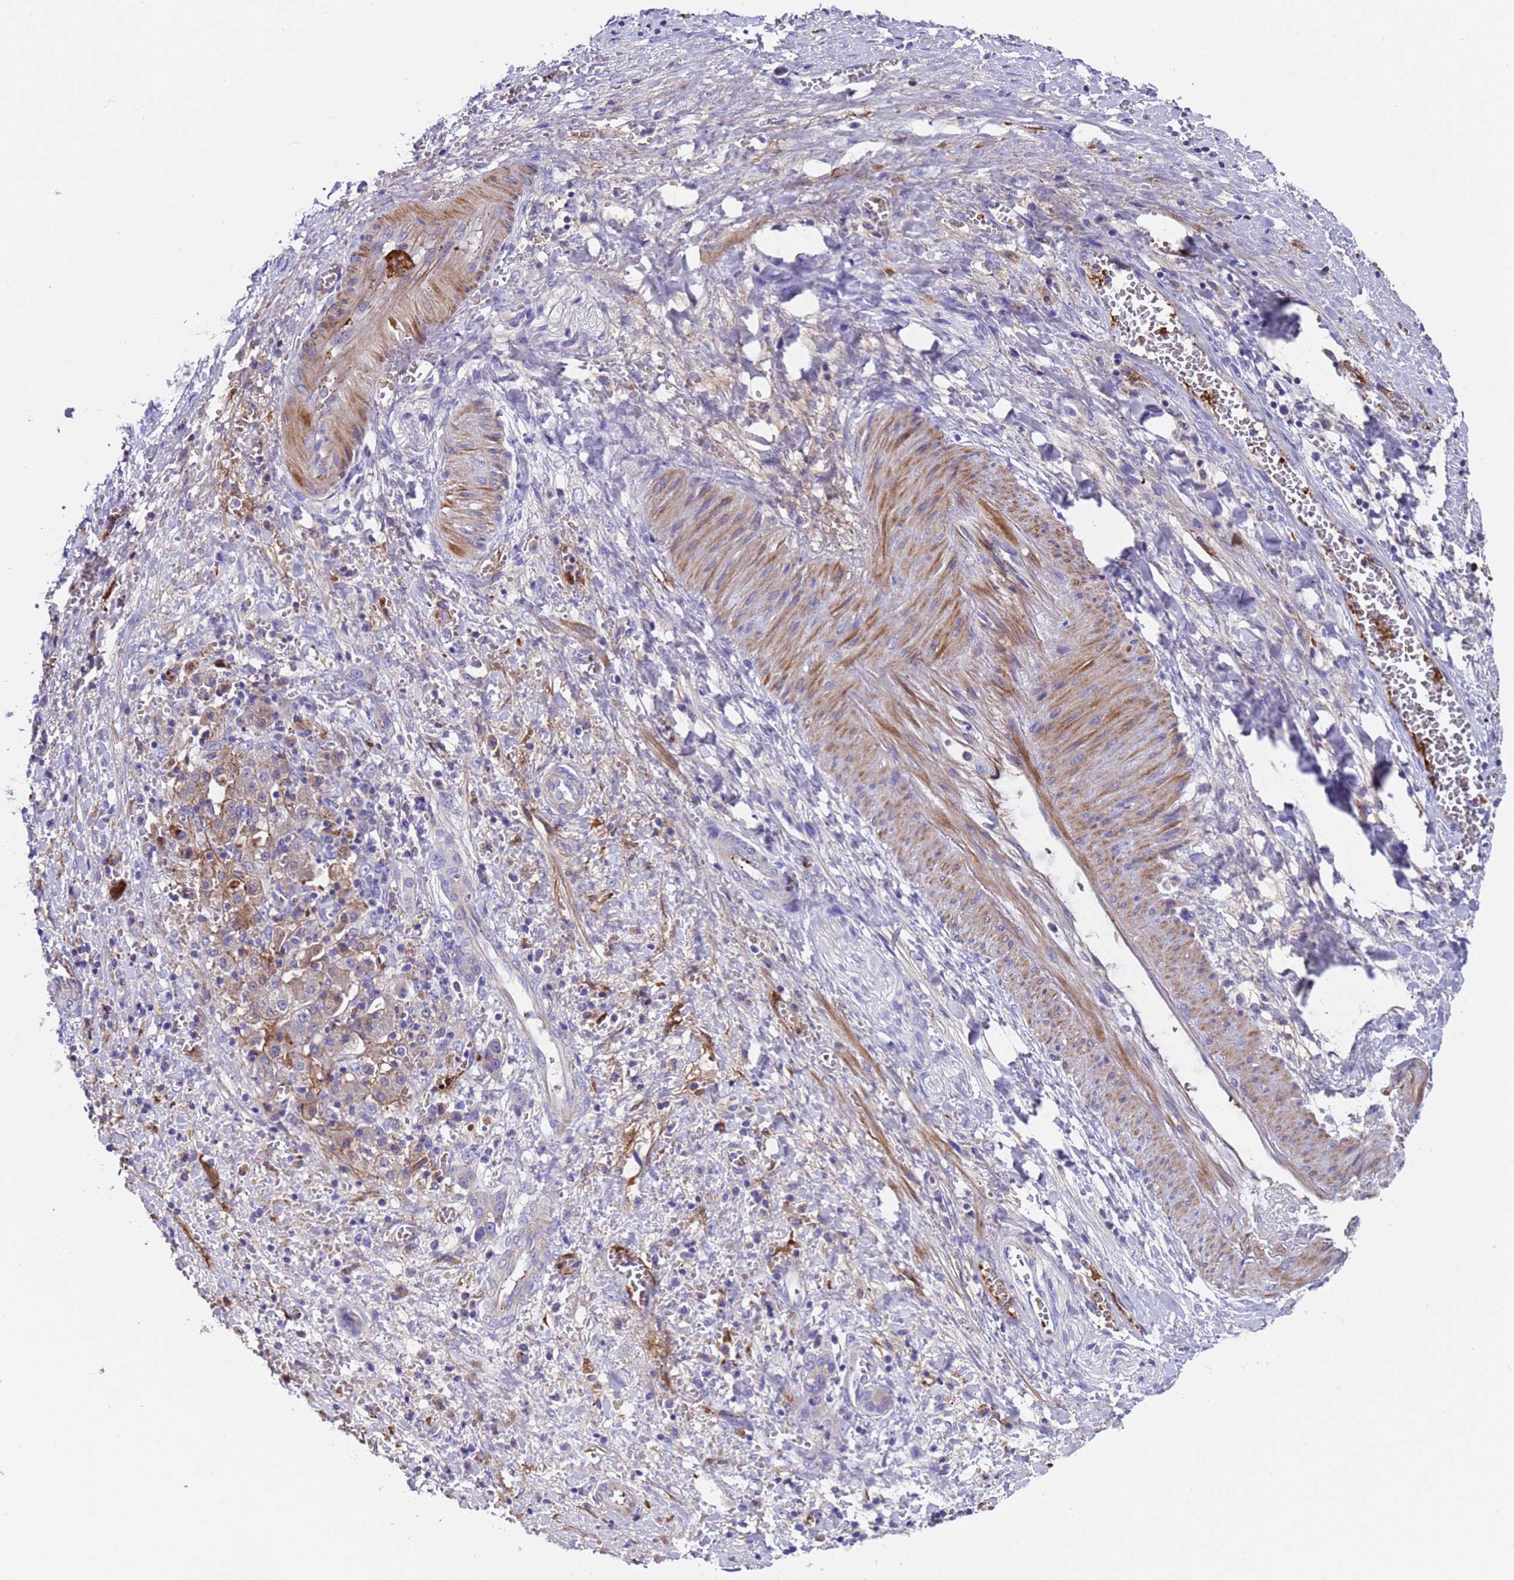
{"staining": {"intensity": "weak", "quantity": "<25%", "location": "cytoplasmic/membranous"}, "tissue": "liver cancer", "cell_type": "Tumor cells", "image_type": "cancer", "snomed": [{"axis": "morphology", "description": "Cholangiocarcinoma"}, {"axis": "topography", "description": "Liver"}], "caption": "The image reveals no significant expression in tumor cells of liver cancer. (IHC, brightfield microscopy, high magnification).", "gene": "ELP6", "patient": {"sex": "female", "age": 52}}